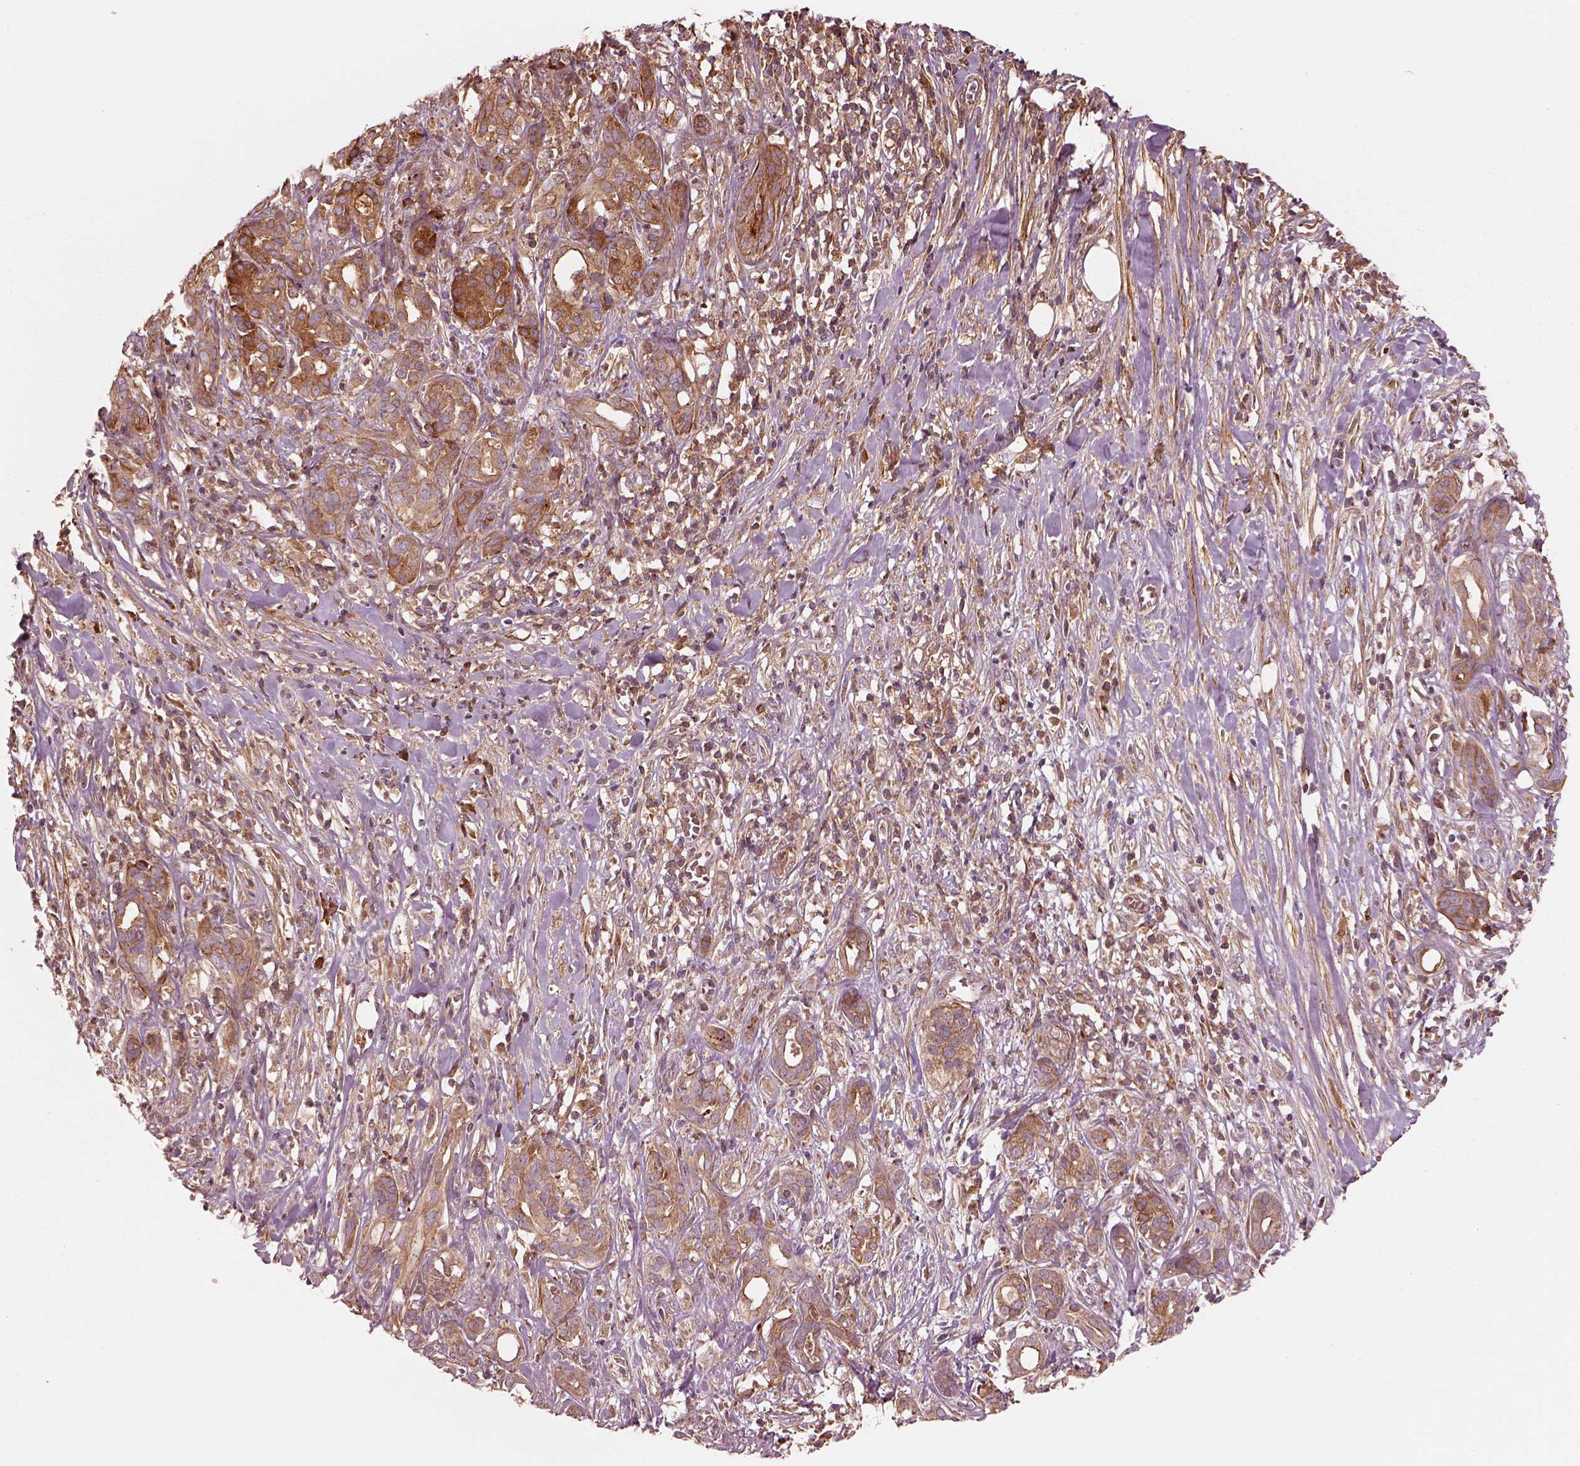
{"staining": {"intensity": "moderate", "quantity": "25%-75%", "location": "cytoplasmic/membranous"}, "tissue": "pancreatic cancer", "cell_type": "Tumor cells", "image_type": "cancer", "snomed": [{"axis": "morphology", "description": "Adenocarcinoma, NOS"}, {"axis": "topography", "description": "Pancreas"}], "caption": "Protein analysis of pancreatic adenocarcinoma tissue shows moderate cytoplasmic/membranous expression in about 25%-75% of tumor cells. (Brightfield microscopy of DAB IHC at high magnification).", "gene": "ASCC2", "patient": {"sex": "male", "age": 61}}